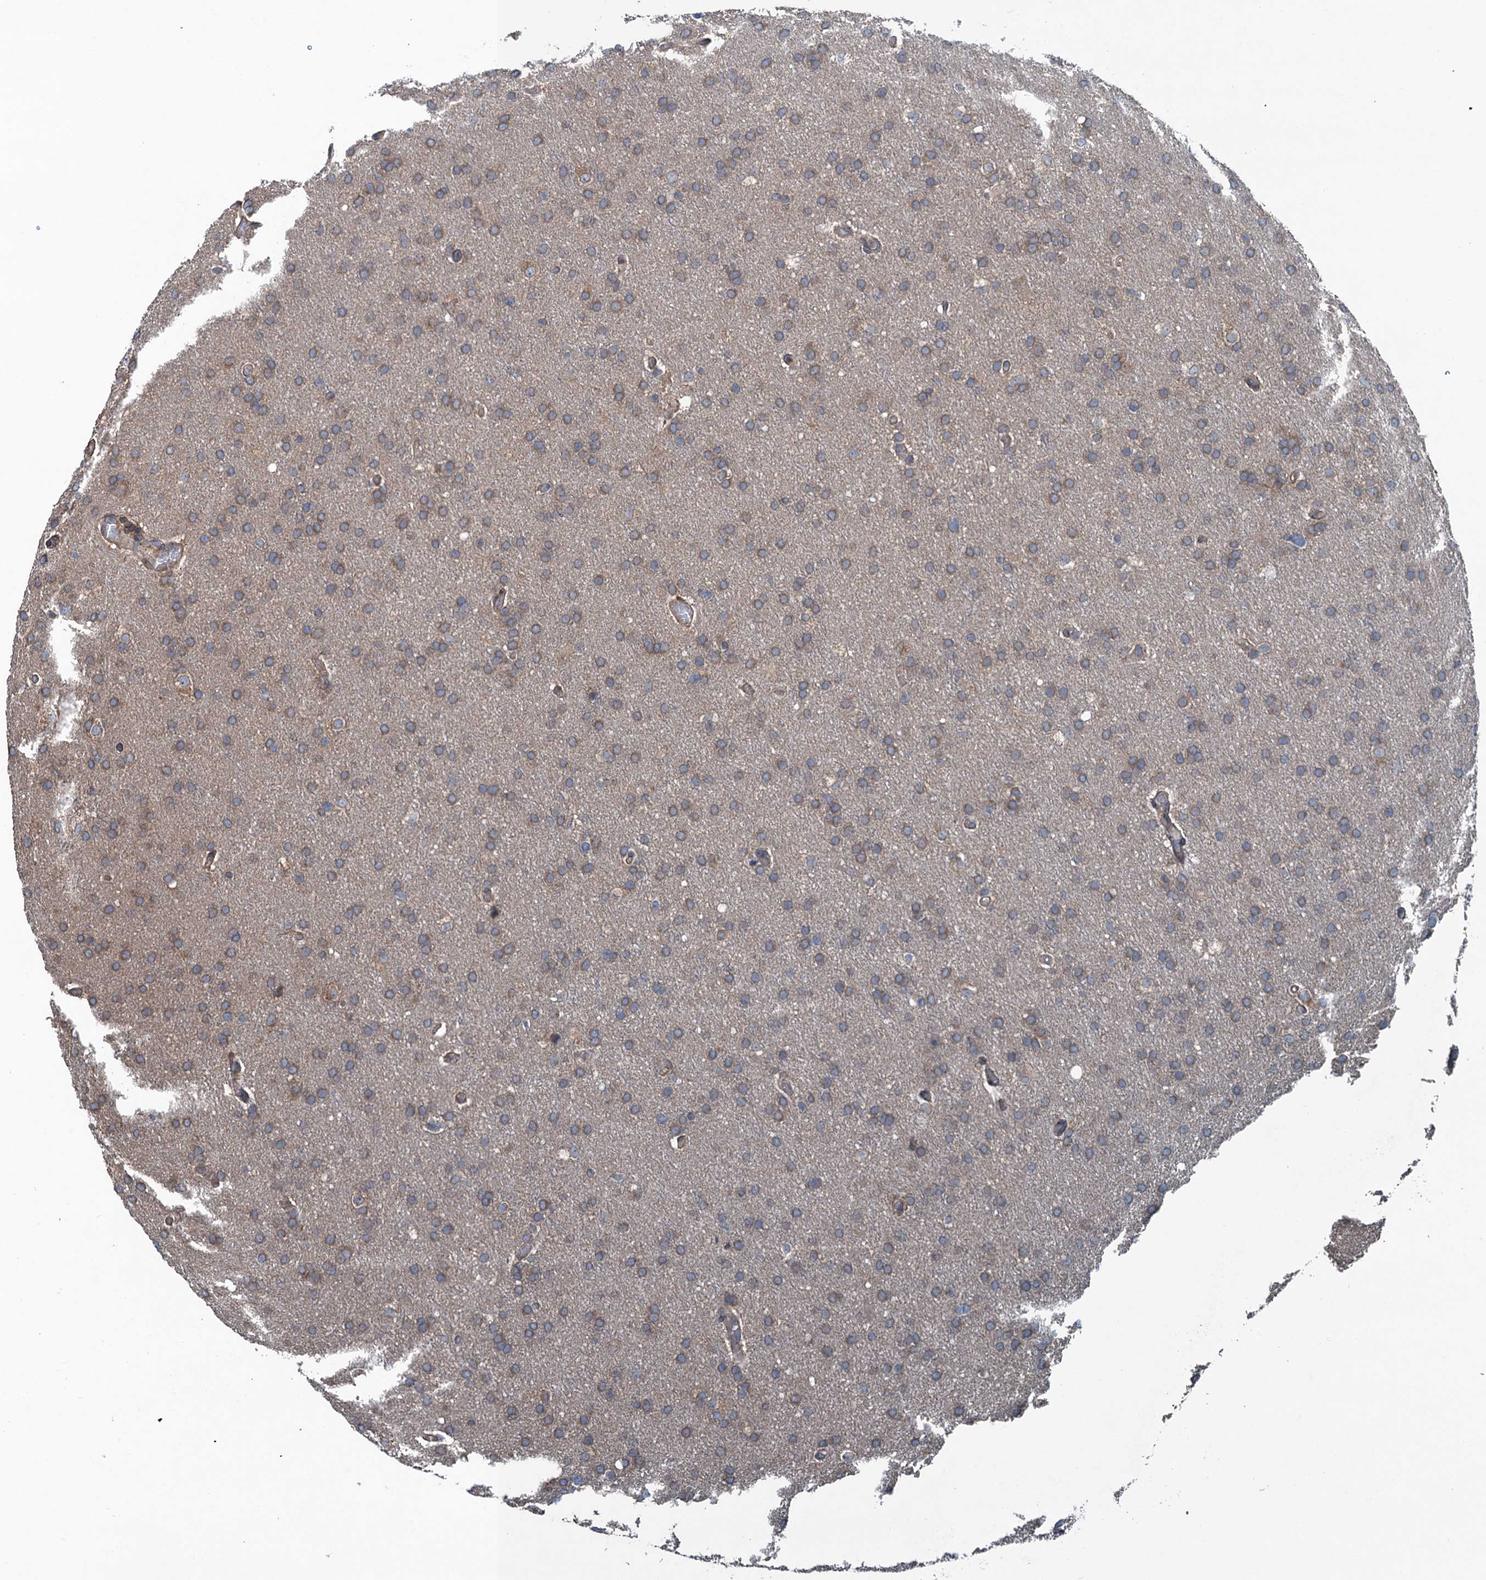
{"staining": {"intensity": "weak", "quantity": ">75%", "location": "cytoplasmic/membranous"}, "tissue": "glioma", "cell_type": "Tumor cells", "image_type": "cancer", "snomed": [{"axis": "morphology", "description": "Glioma, malignant, High grade"}, {"axis": "topography", "description": "Cerebral cortex"}], "caption": "Immunohistochemical staining of human glioma shows low levels of weak cytoplasmic/membranous staining in about >75% of tumor cells.", "gene": "TRAPPC8", "patient": {"sex": "female", "age": 36}}